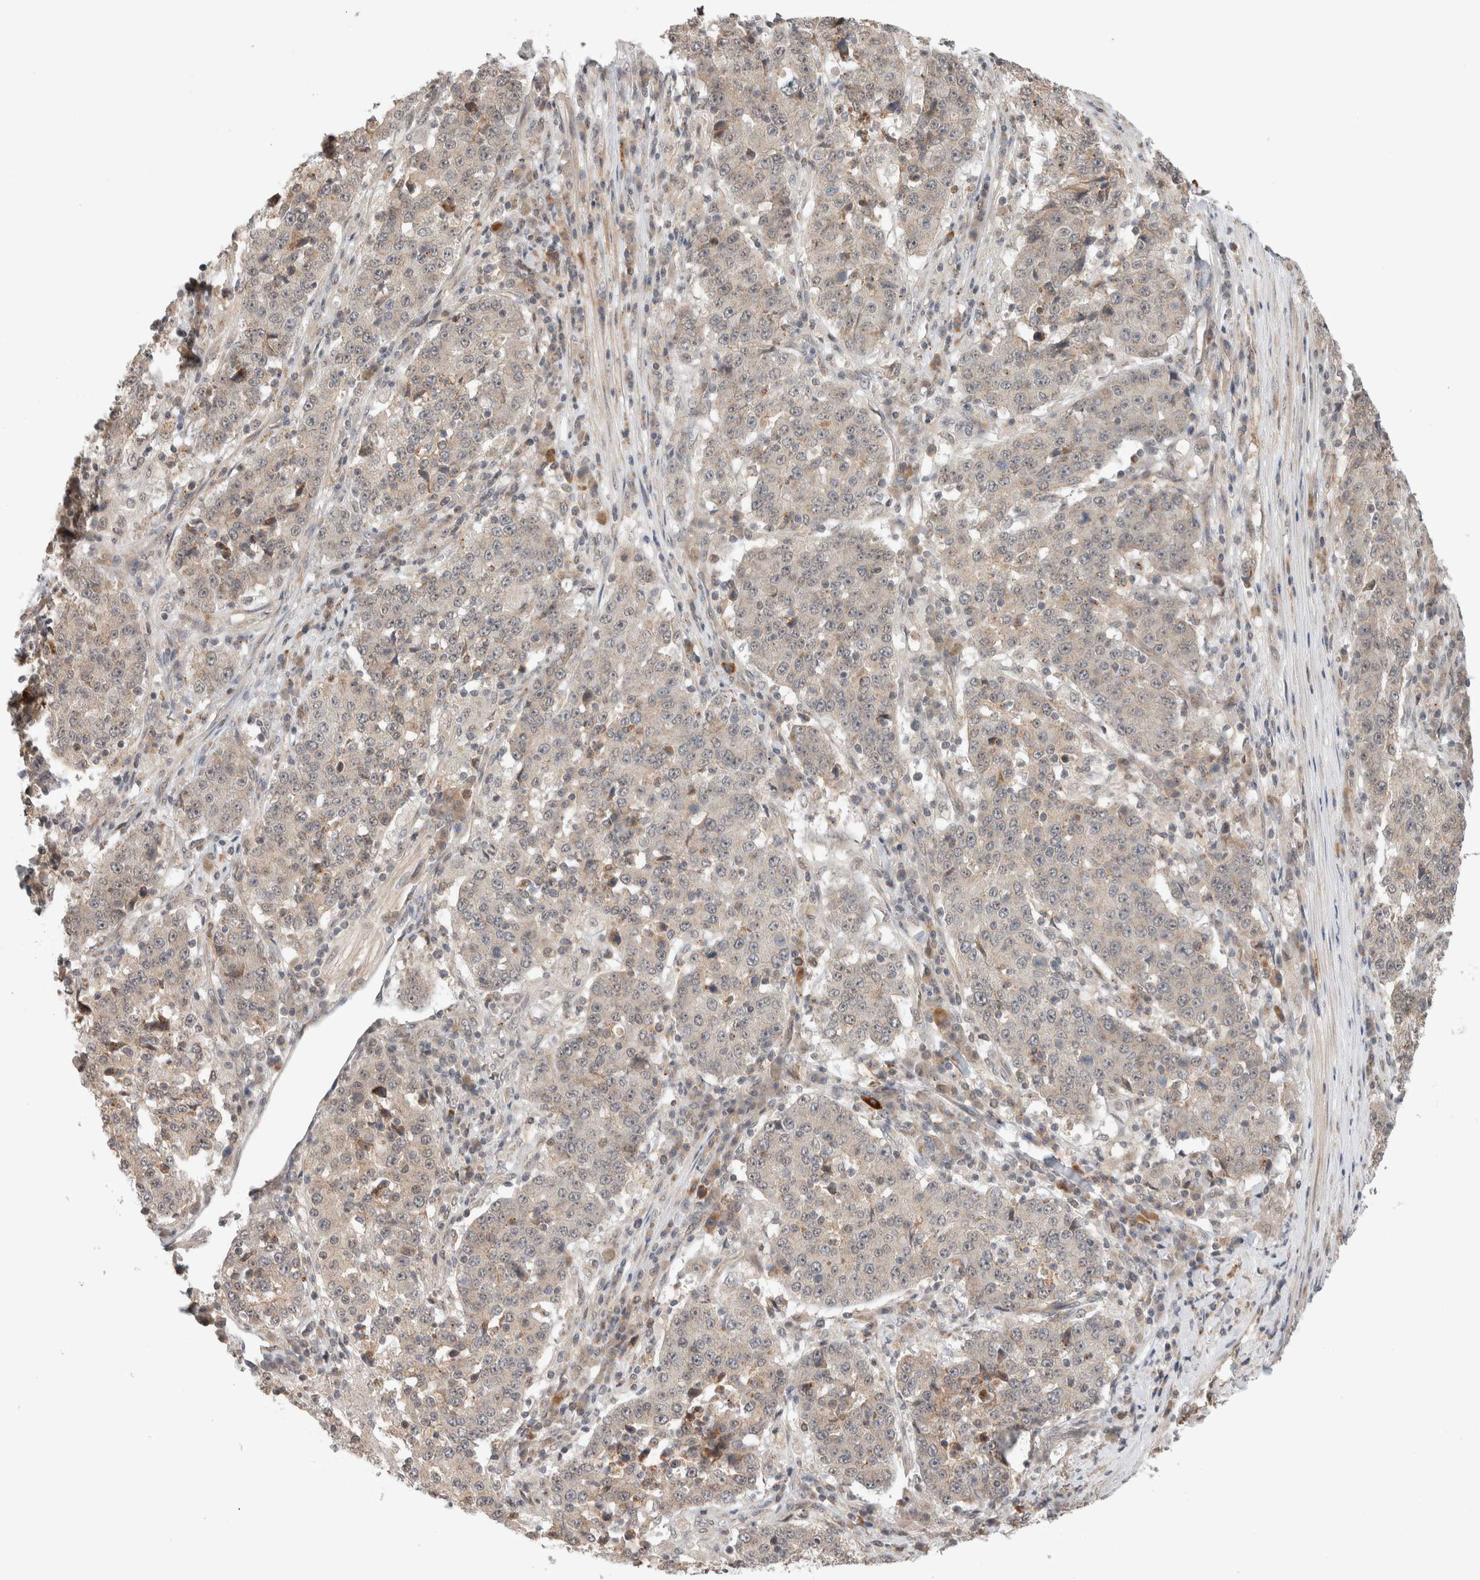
{"staining": {"intensity": "negative", "quantity": "none", "location": "none"}, "tissue": "stomach cancer", "cell_type": "Tumor cells", "image_type": "cancer", "snomed": [{"axis": "morphology", "description": "Adenocarcinoma, NOS"}, {"axis": "topography", "description": "Stomach"}], "caption": "This is an immunohistochemistry photomicrograph of stomach cancer. There is no positivity in tumor cells.", "gene": "DEPTOR", "patient": {"sex": "male", "age": 59}}